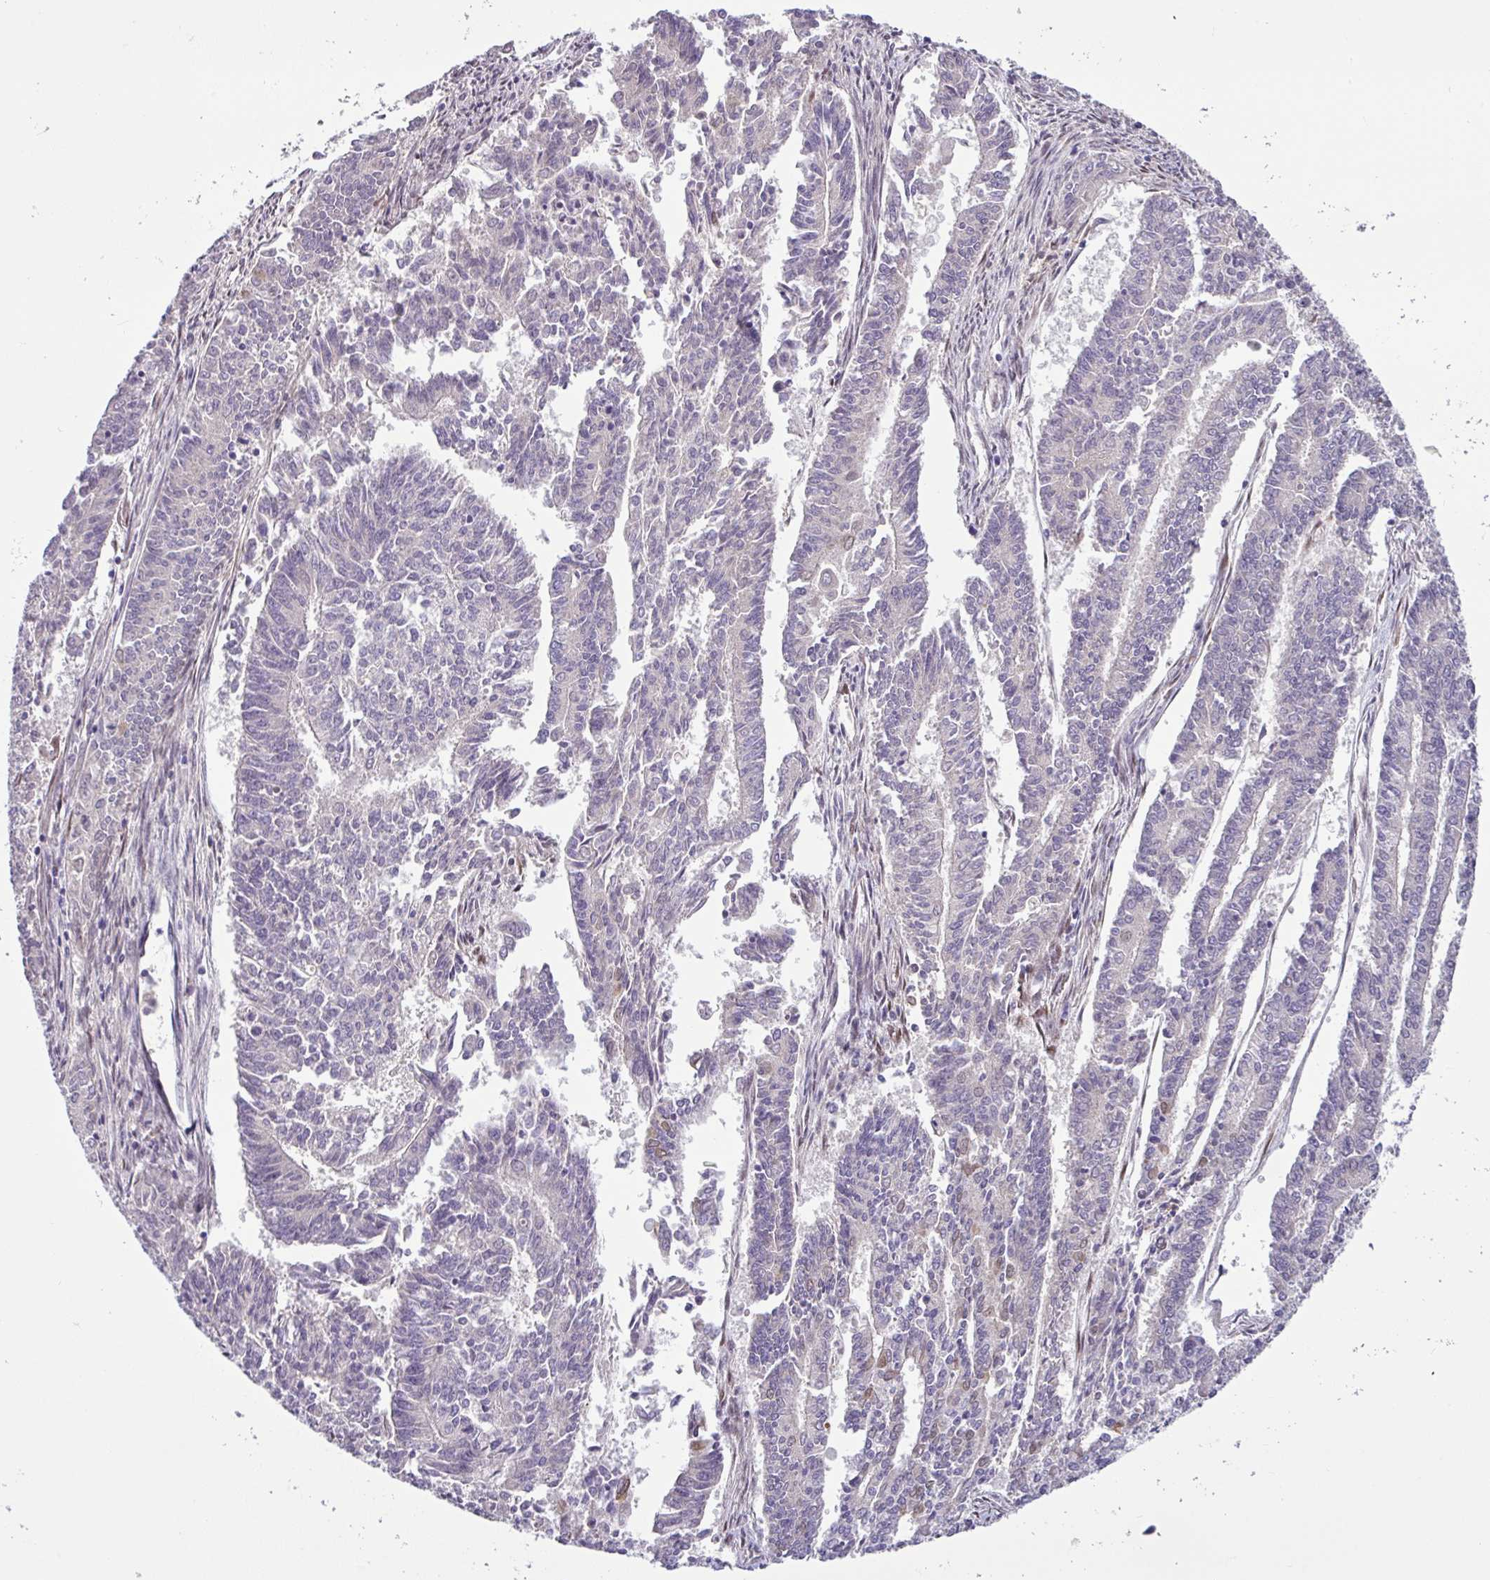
{"staining": {"intensity": "moderate", "quantity": "<25%", "location": "nuclear"}, "tissue": "endometrial cancer", "cell_type": "Tumor cells", "image_type": "cancer", "snomed": [{"axis": "morphology", "description": "Adenocarcinoma, NOS"}, {"axis": "topography", "description": "Endometrium"}], "caption": "Approximately <25% of tumor cells in human endometrial cancer display moderate nuclear protein expression as visualized by brown immunohistochemical staining.", "gene": "HMCN2", "patient": {"sex": "female", "age": 59}}